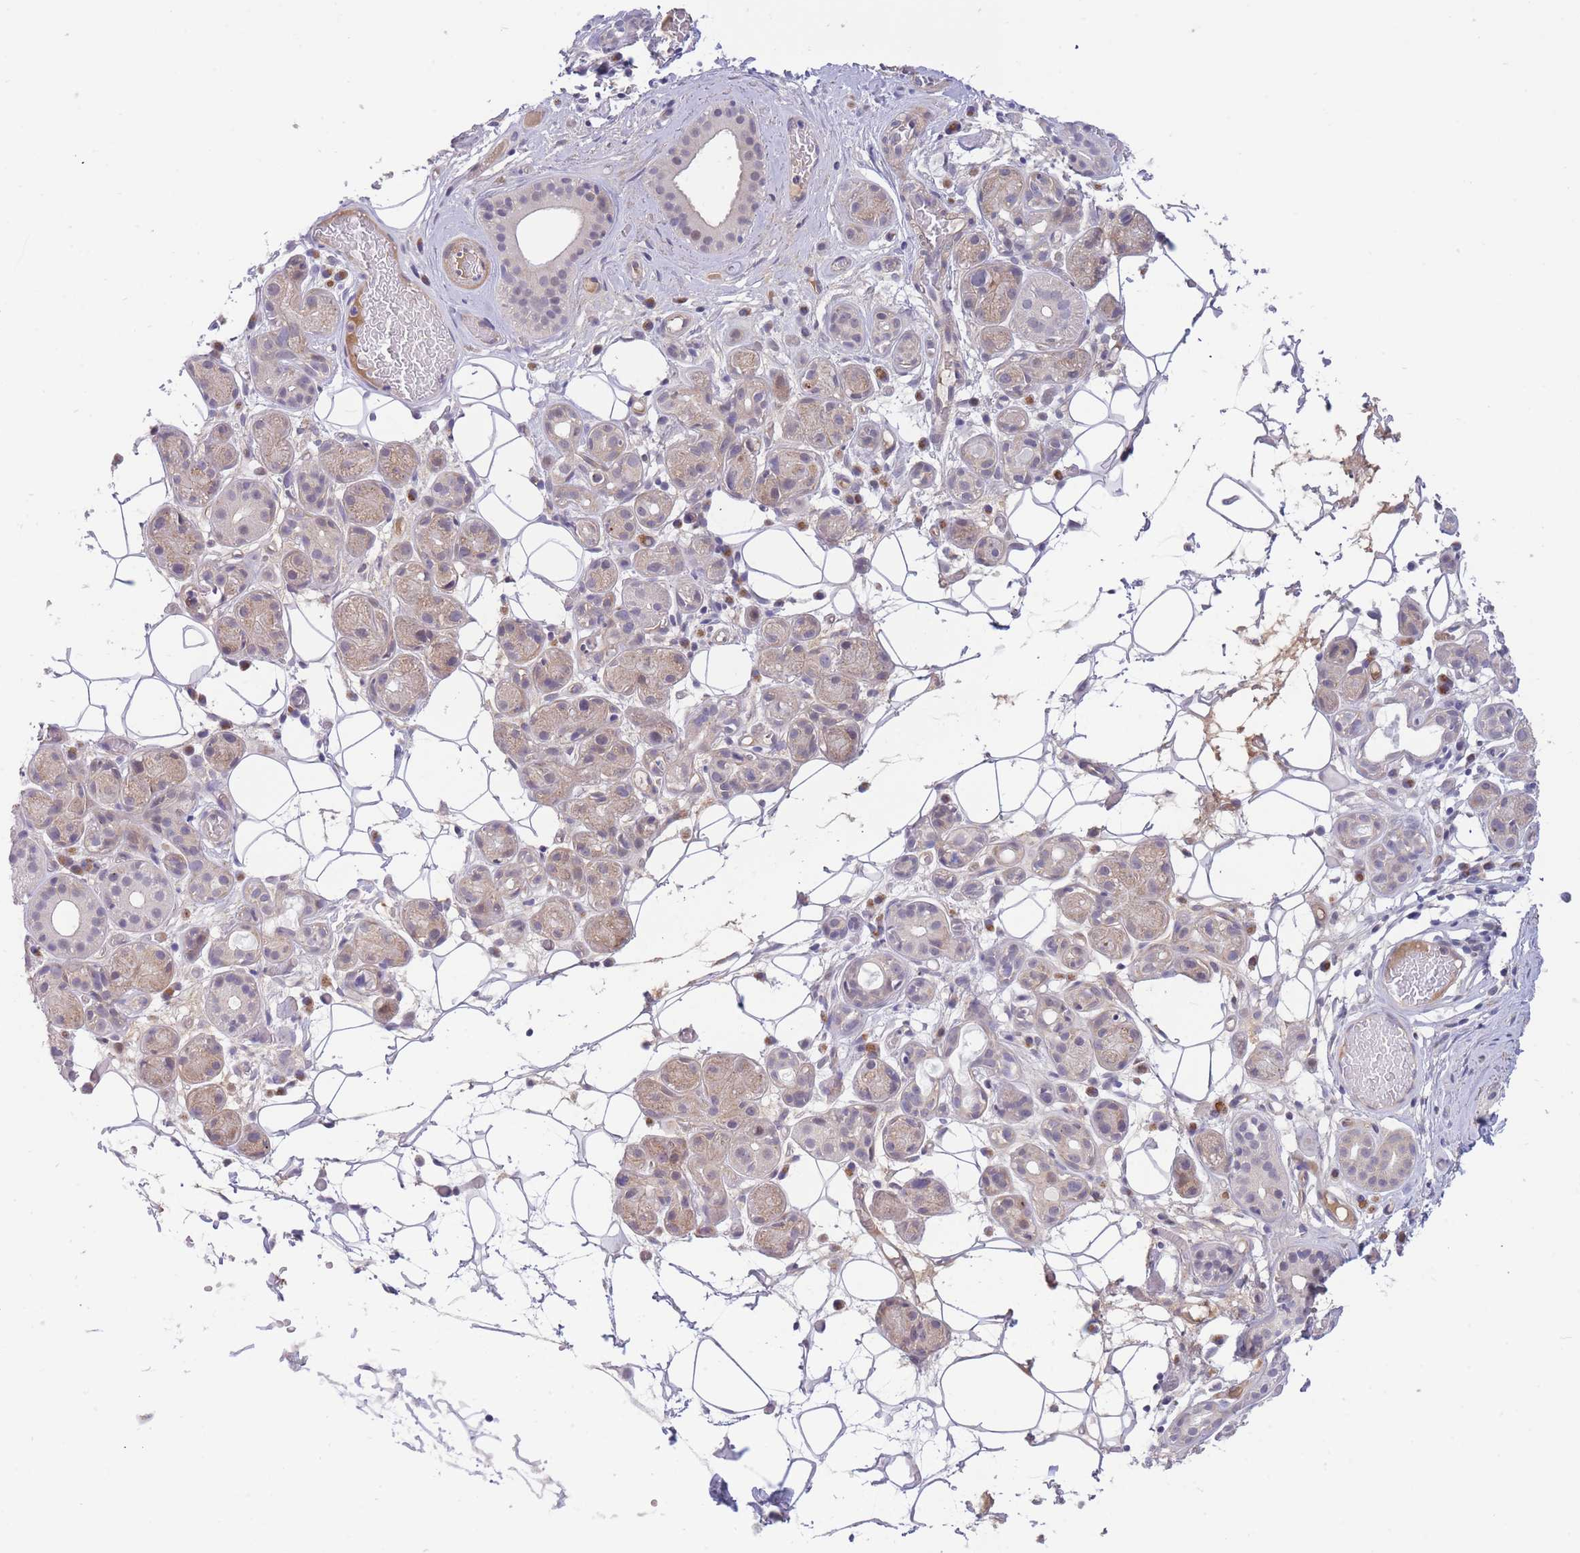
{"staining": {"intensity": "weak", "quantity": "25%-75%", "location": "cytoplasmic/membranous"}, "tissue": "salivary gland", "cell_type": "Glandular cells", "image_type": "normal", "snomed": [{"axis": "morphology", "description": "Normal tissue, NOS"}, {"axis": "topography", "description": "Salivary gland"}], "caption": "Immunohistochemical staining of benign salivary gland displays low levels of weak cytoplasmic/membranous positivity in approximately 25%-75% of glandular cells. (IHC, brightfield microscopy, high magnification).", "gene": "APOL4", "patient": {"sex": "male", "age": 82}}